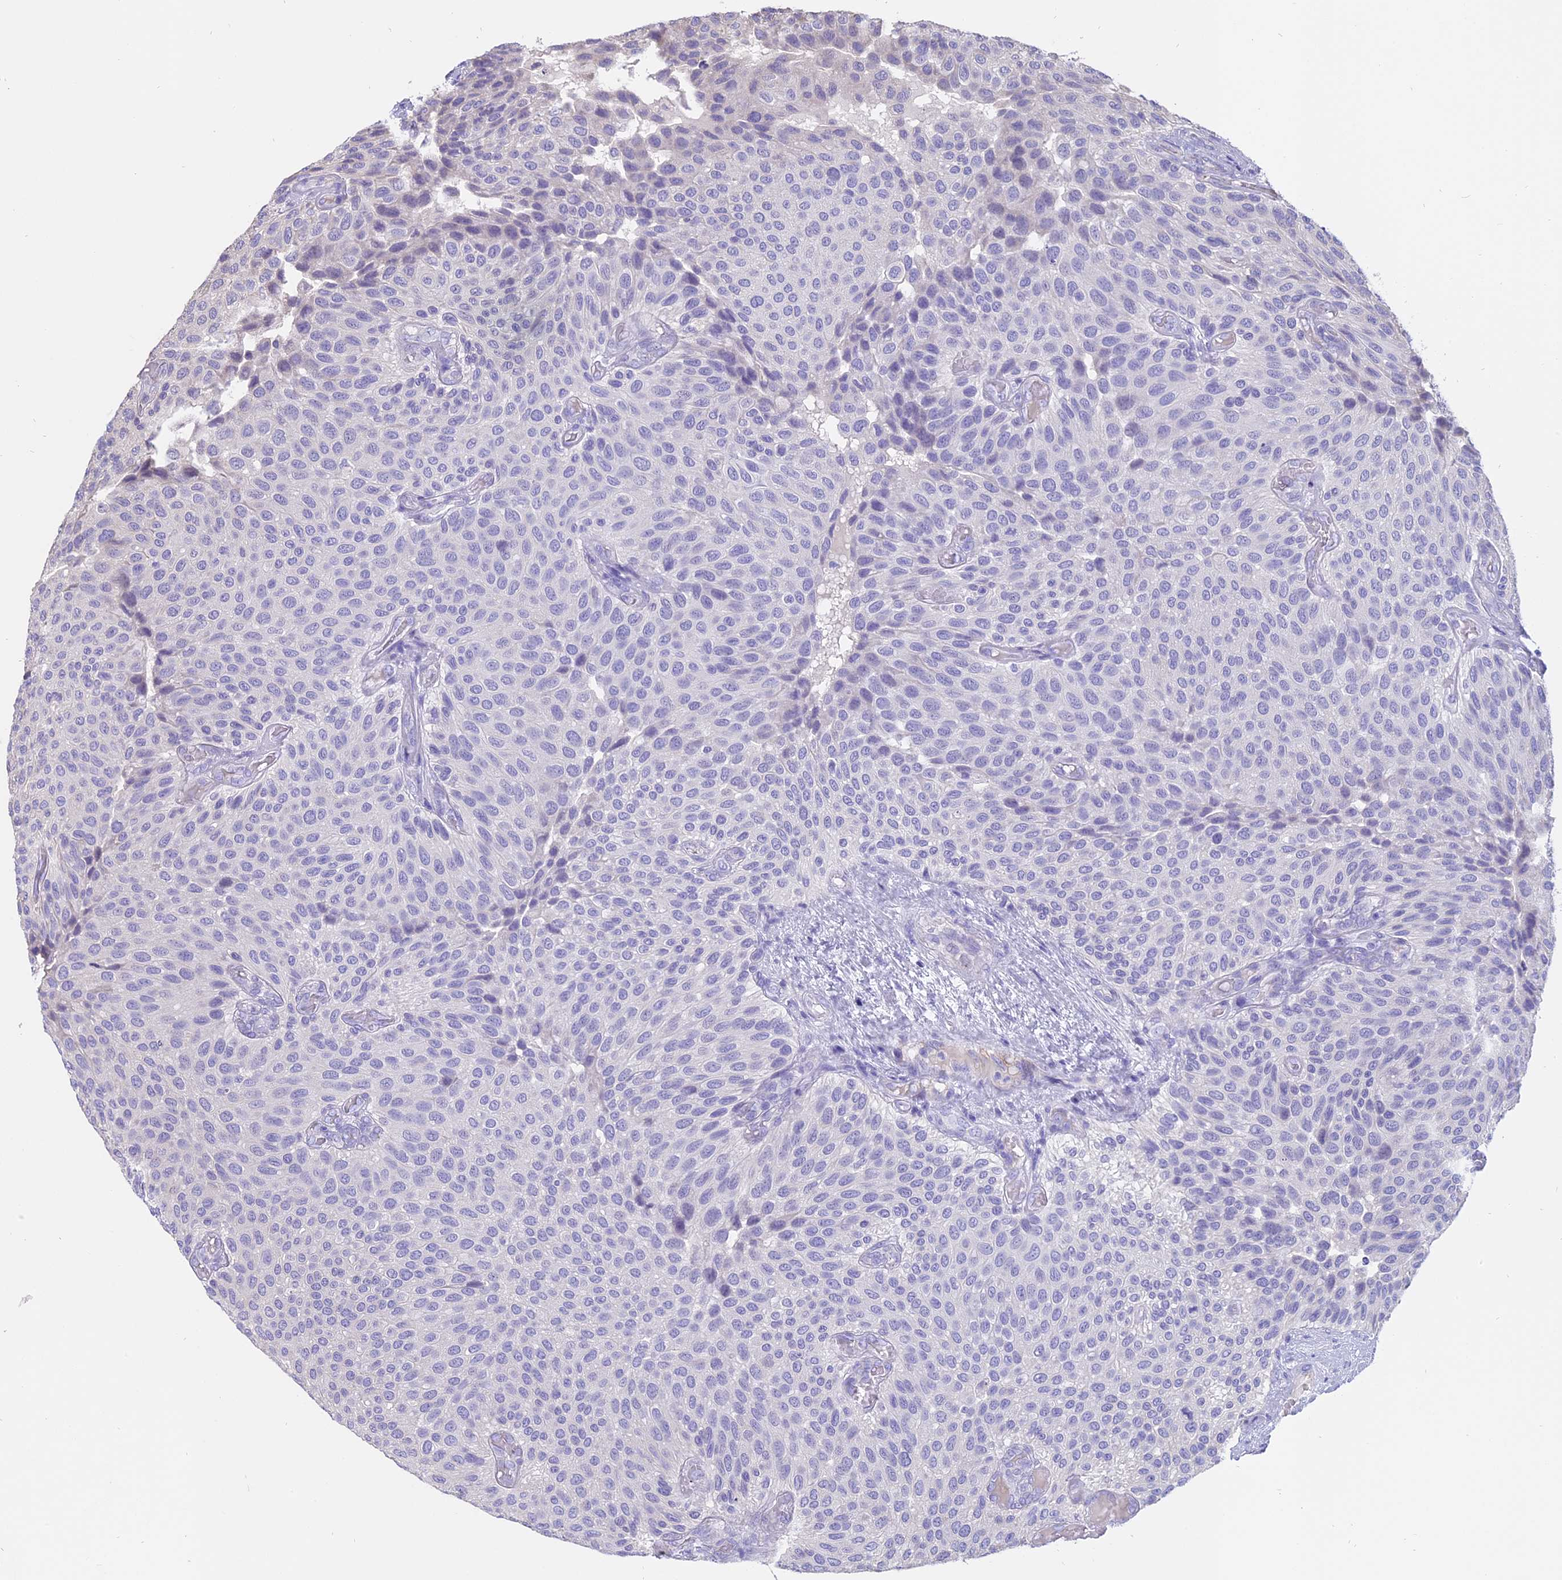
{"staining": {"intensity": "negative", "quantity": "none", "location": "none"}, "tissue": "urothelial cancer", "cell_type": "Tumor cells", "image_type": "cancer", "snomed": [{"axis": "morphology", "description": "Urothelial carcinoma, Low grade"}, {"axis": "topography", "description": "Urinary bladder"}], "caption": "Urothelial cancer was stained to show a protein in brown. There is no significant expression in tumor cells.", "gene": "WFDC2", "patient": {"sex": "male", "age": 89}}